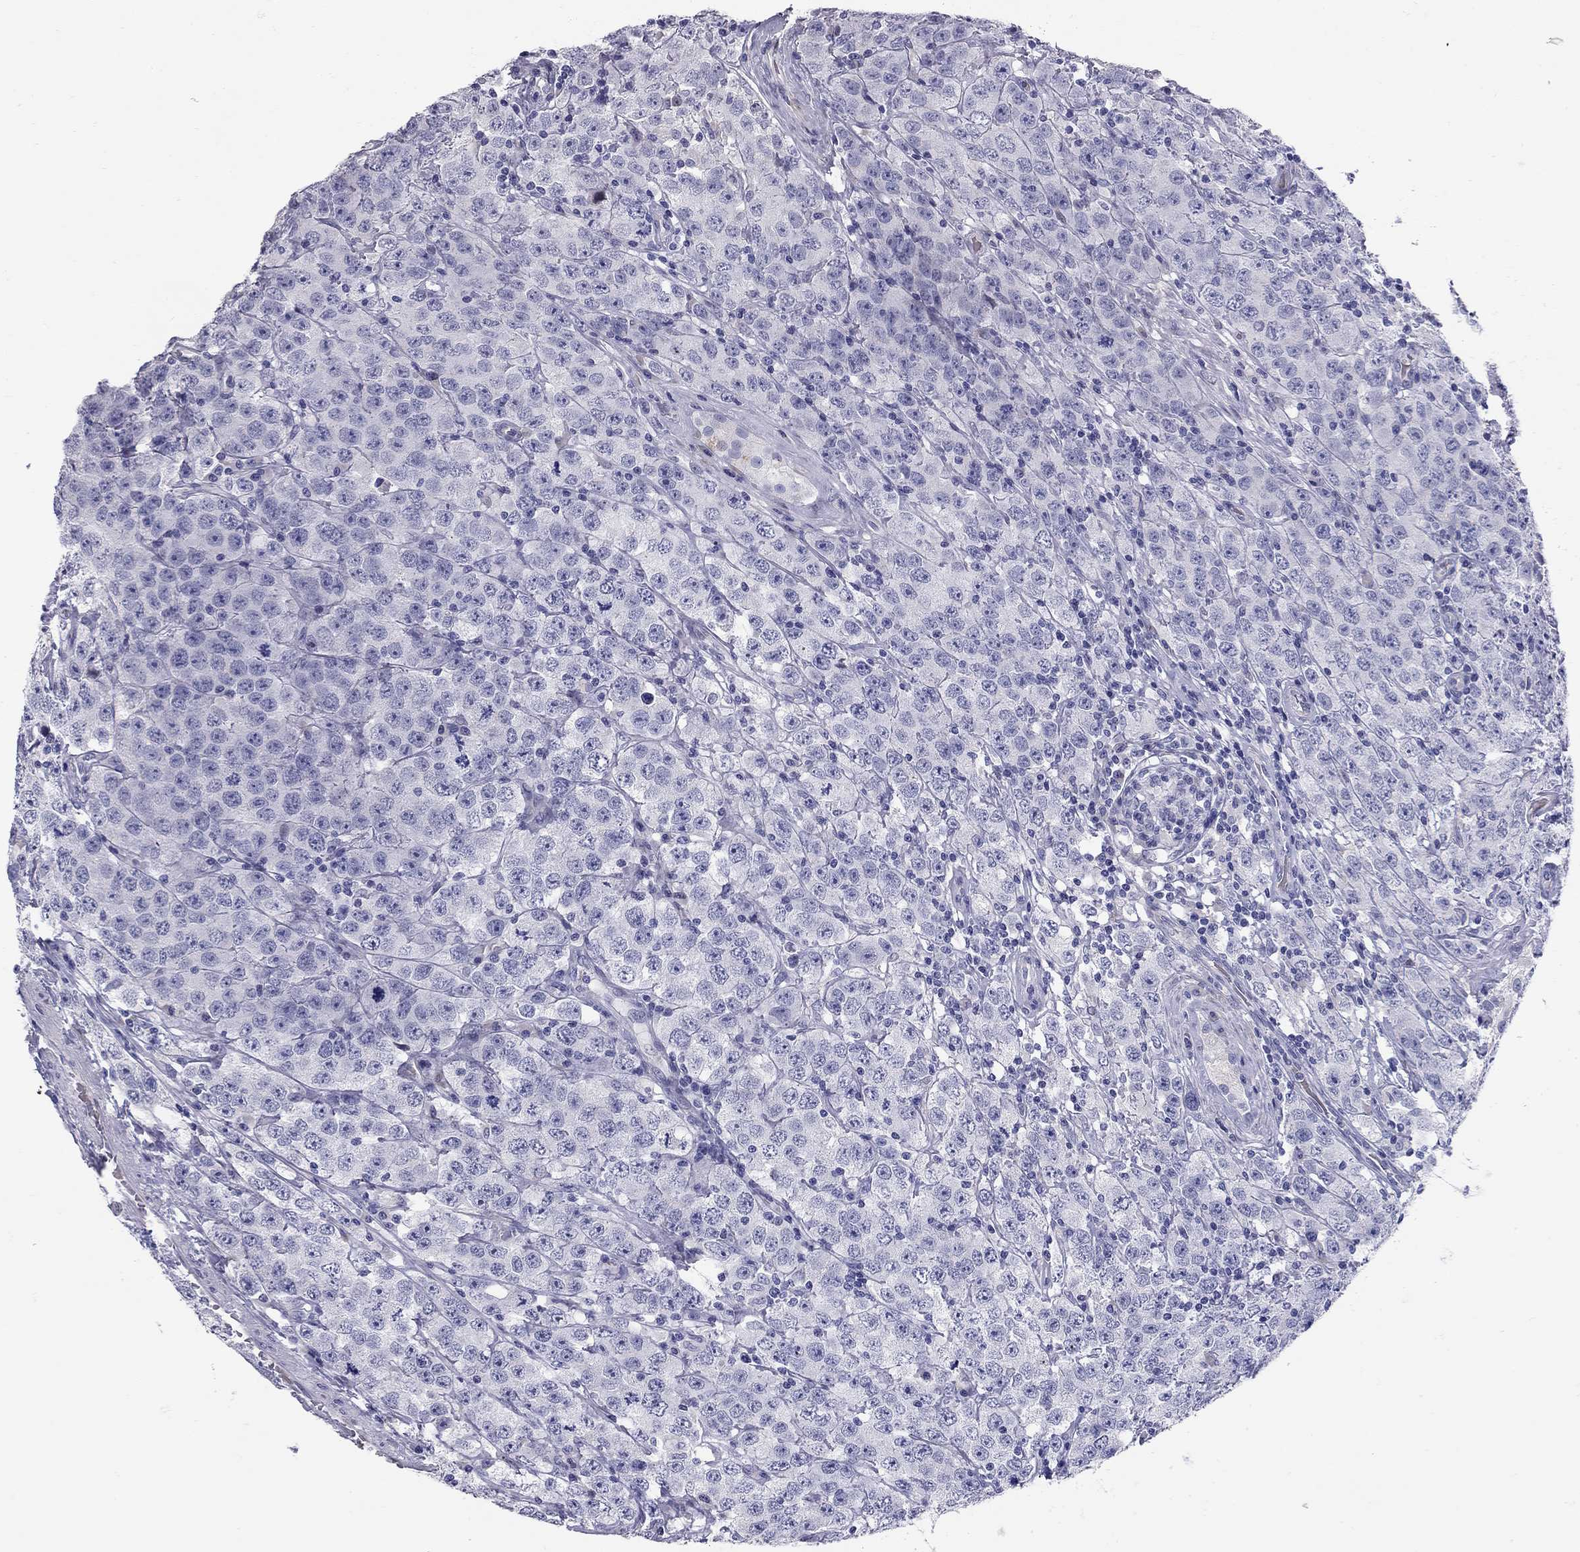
{"staining": {"intensity": "negative", "quantity": "none", "location": "none"}, "tissue": "testis cancer", "cell_type": "Tumor cells", "image_type": "cancer", "snomed": [{"axis": "morphology", "description": "Seminoma, NOS"}, {"axis": "topography", "description": "Testis"}], "caption": "The immunohistochemistry photomicrograph has no significant staining in tumor cells of testis seminoma tissue. (DAB (3,3'-diaminobenzidine) immunohistochemistry visualized using brightfield microscopy, high magnification).", "gene": "C8orf88", "patient": {"sex": "male", "age": 52}}